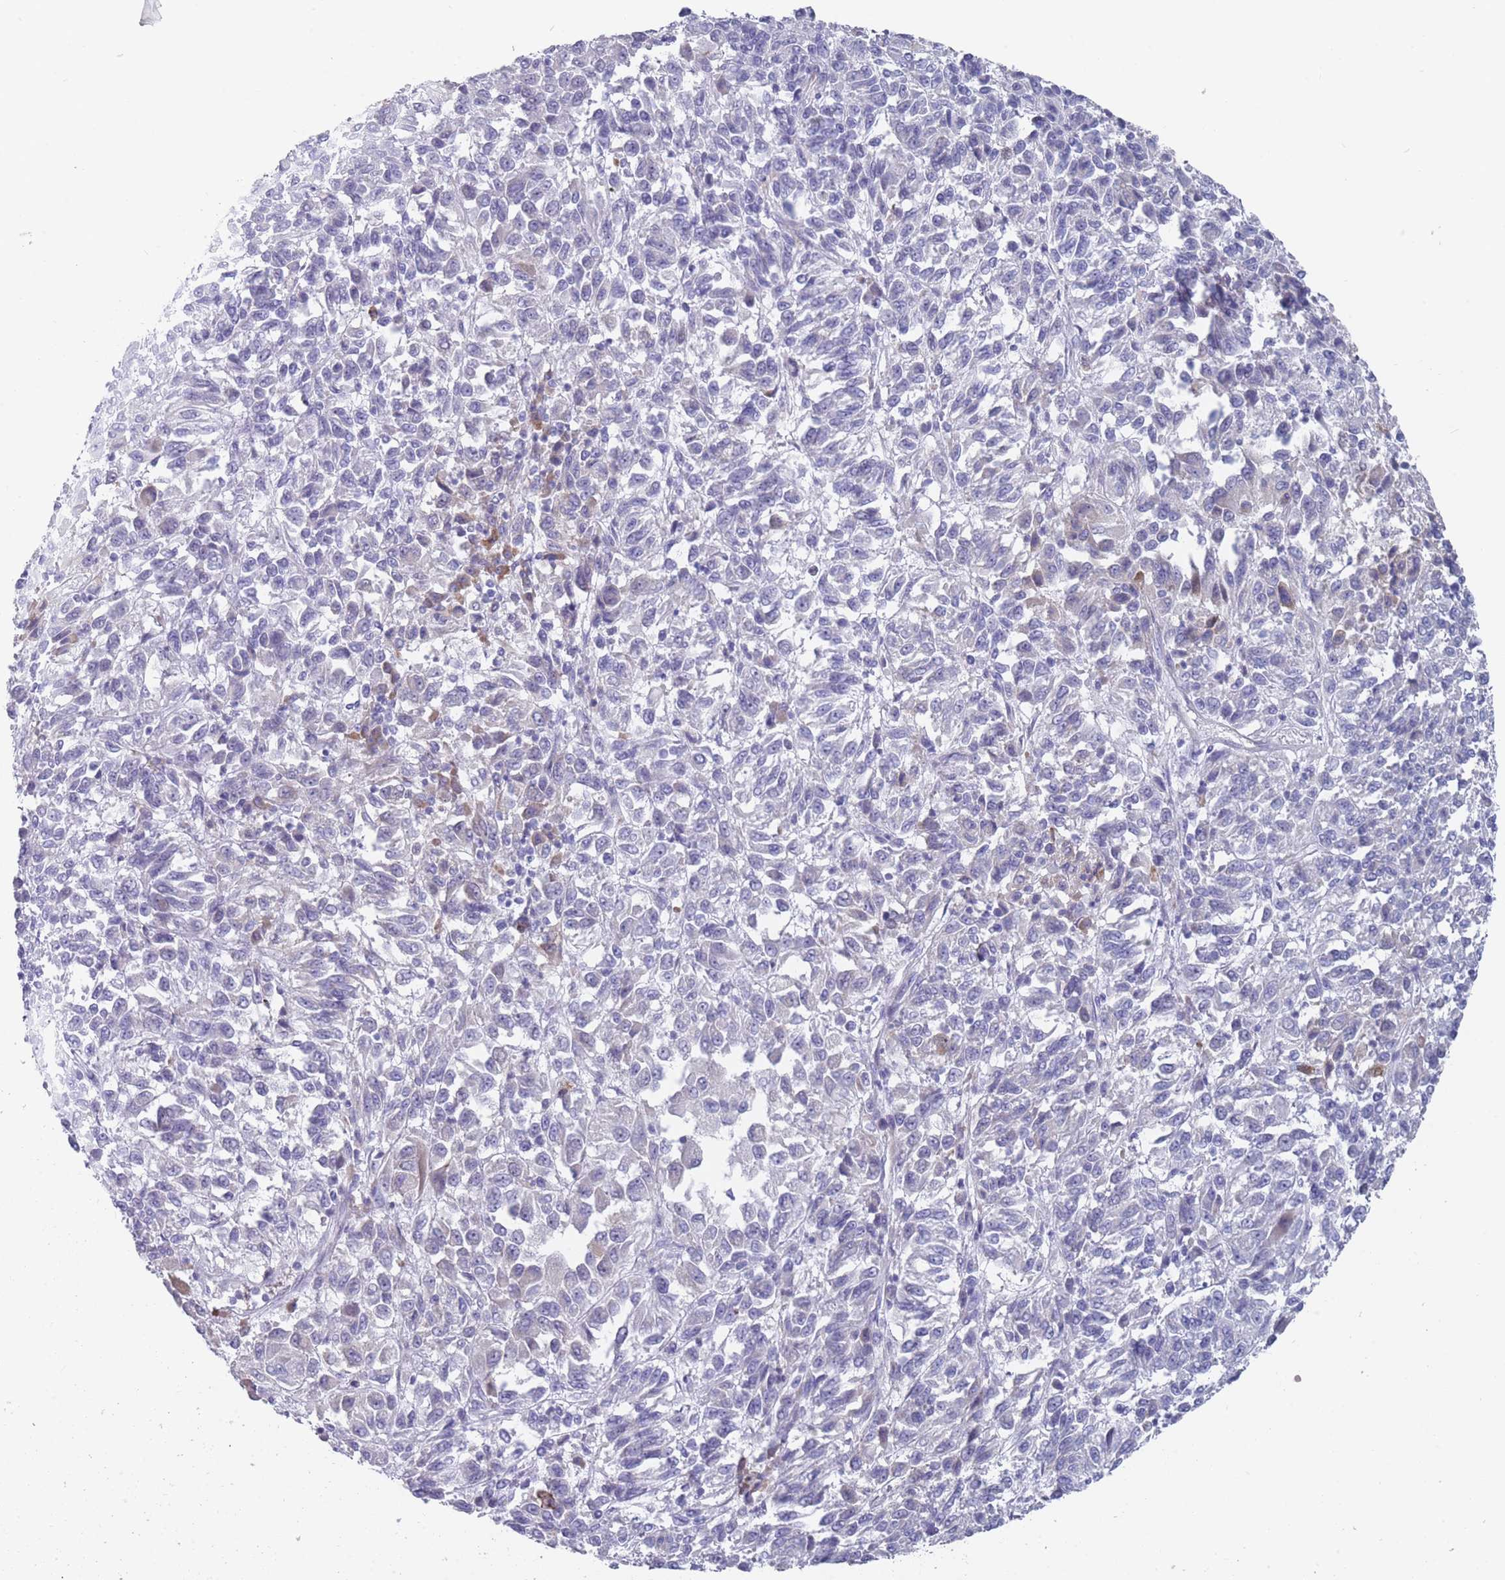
{"staining": {"intensity": "negative", "quantity": "none", "location": "none"}, "tissue": "melanoma", "cell_type": "Tumor cells", "image_type": "cancer", "snomed": [{"axis": "morphology", "description": "Malignant melanoma, Metastatic site"}, {"axis": "topography", "description": "Lung"}], "caption": "The micrograph displays no significant staining in tumor cells of malignant melanoma (metastatic site).", "gene": "ST8SIA5", "patient": {"sex": "male", "age": 64}}